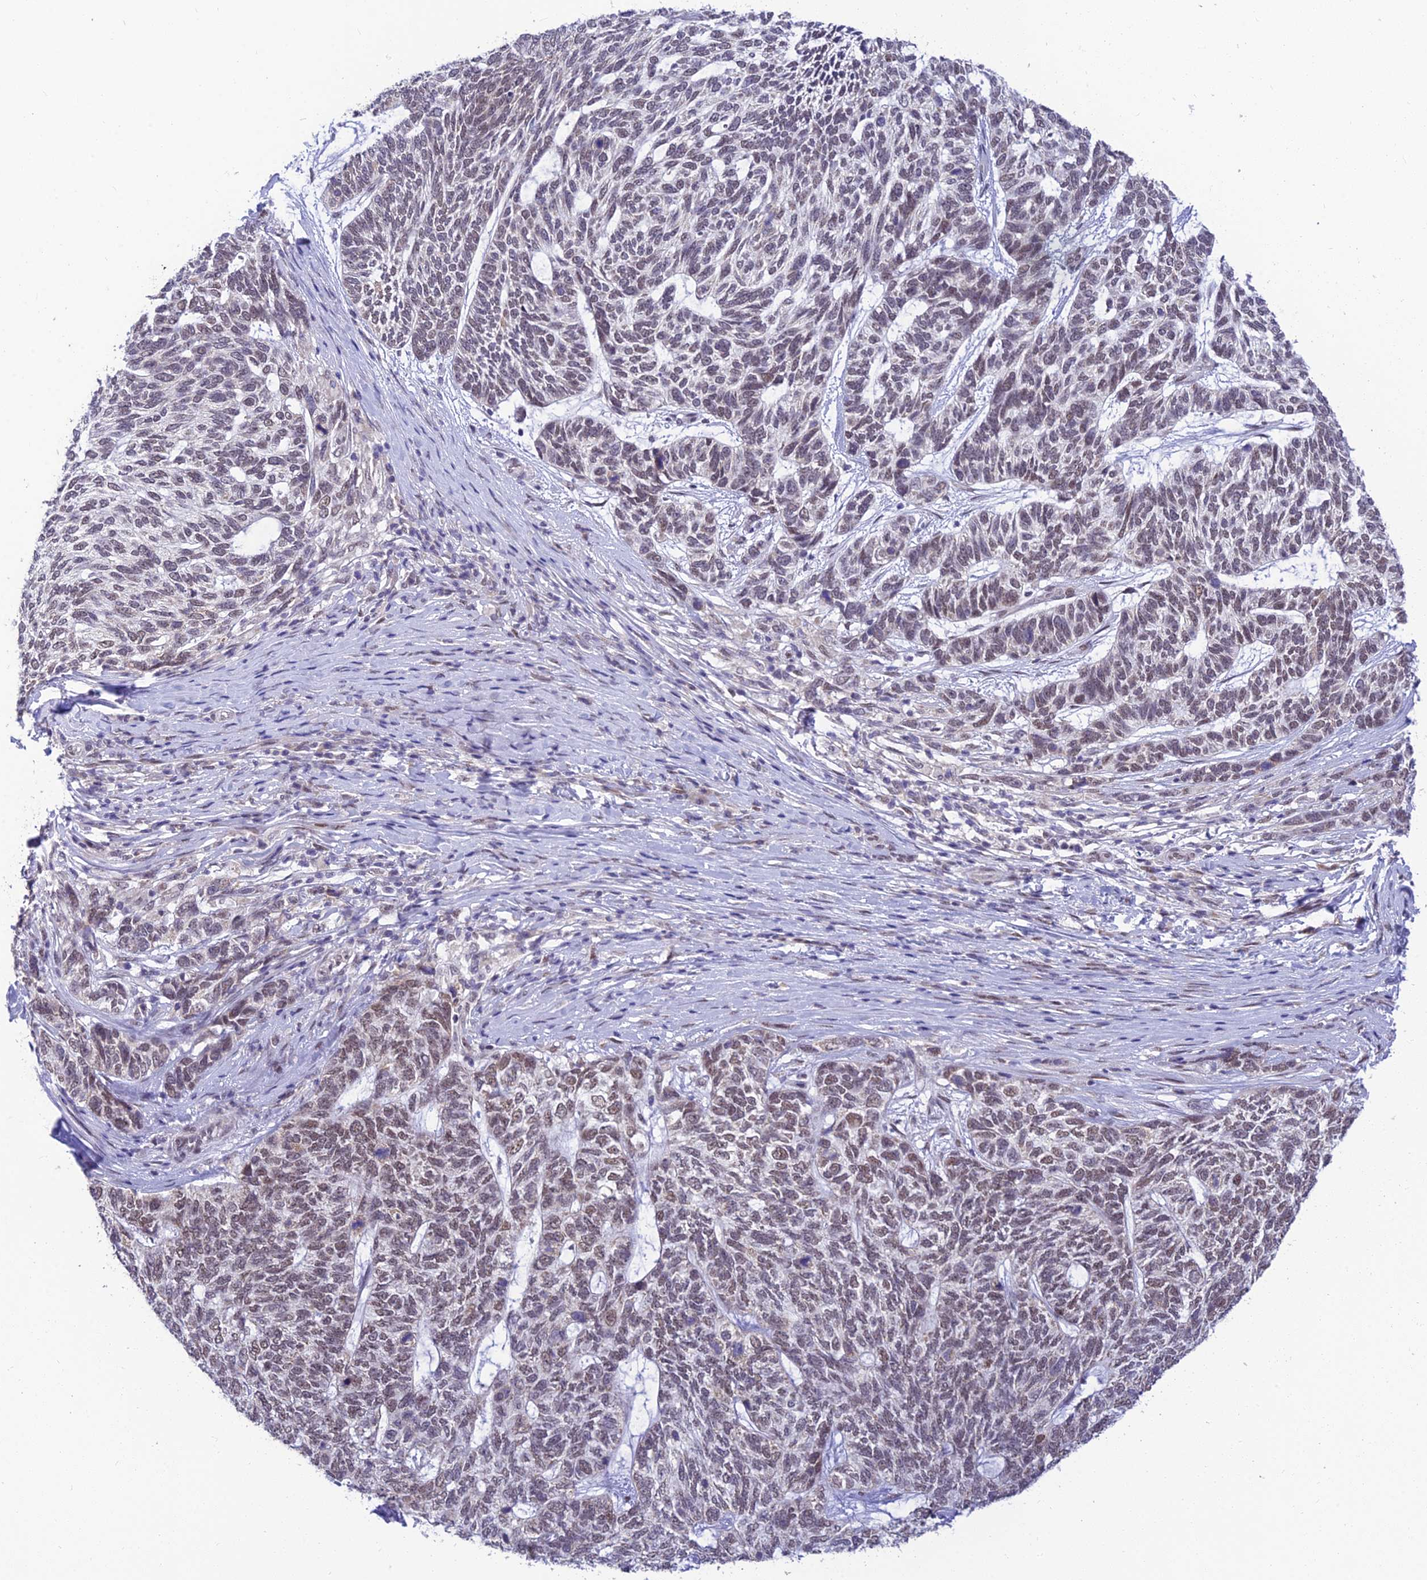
{"staining": {"intensity": "weak", "quantity": "25%-75%", "location": "nuclear"}, "tissue": "skin cancer", "cell_type": "Tumor cells", "image_type": "cancer", "snomed": [{"axis": "morphology", "description": "Basal cell carcinoma"}, {"axis": "topography", "description": "Skin"}], "caption": "Protein analysis of skin cancer tissue reveals weak nuclear positivity in about 25%-75% of tumor cells.", "gene": "C2orf49", "patient": {"sex": "female", "age": 65}}